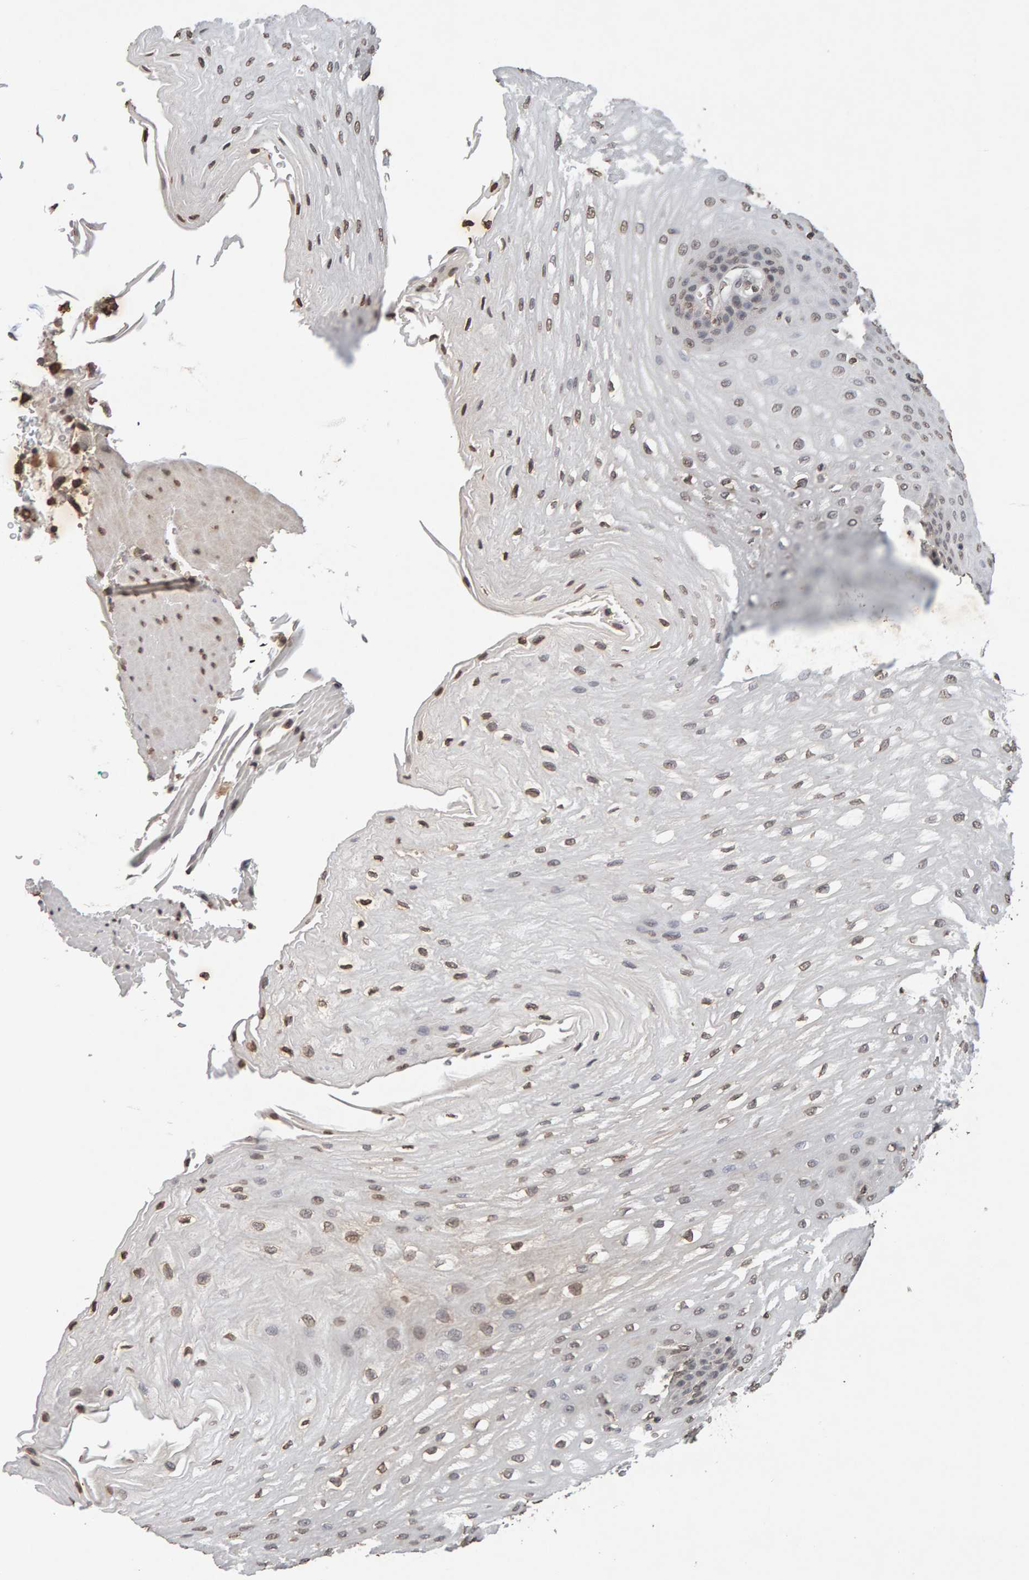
{"staining": {"intensity": "moderate", "quantity": ">75%", "location": "nuclear"}, "tissue": "esophagus", "cell_type": "Squamous epithelial cells", "image_type": "normal", "snomed": [{"axis": "morphology", "description": "Normal tissue, NOS"}, {"axis": "topography", "description": "Esophagus"}], "caption": "Unremarkable esophagus was stained to show a protein in brown. There is medium levels of moderate nuclear expression in about >75% of squamous epithelial cells.", "gene": "DNAJB5", "patient": {"sex": "male", "age": 54}}